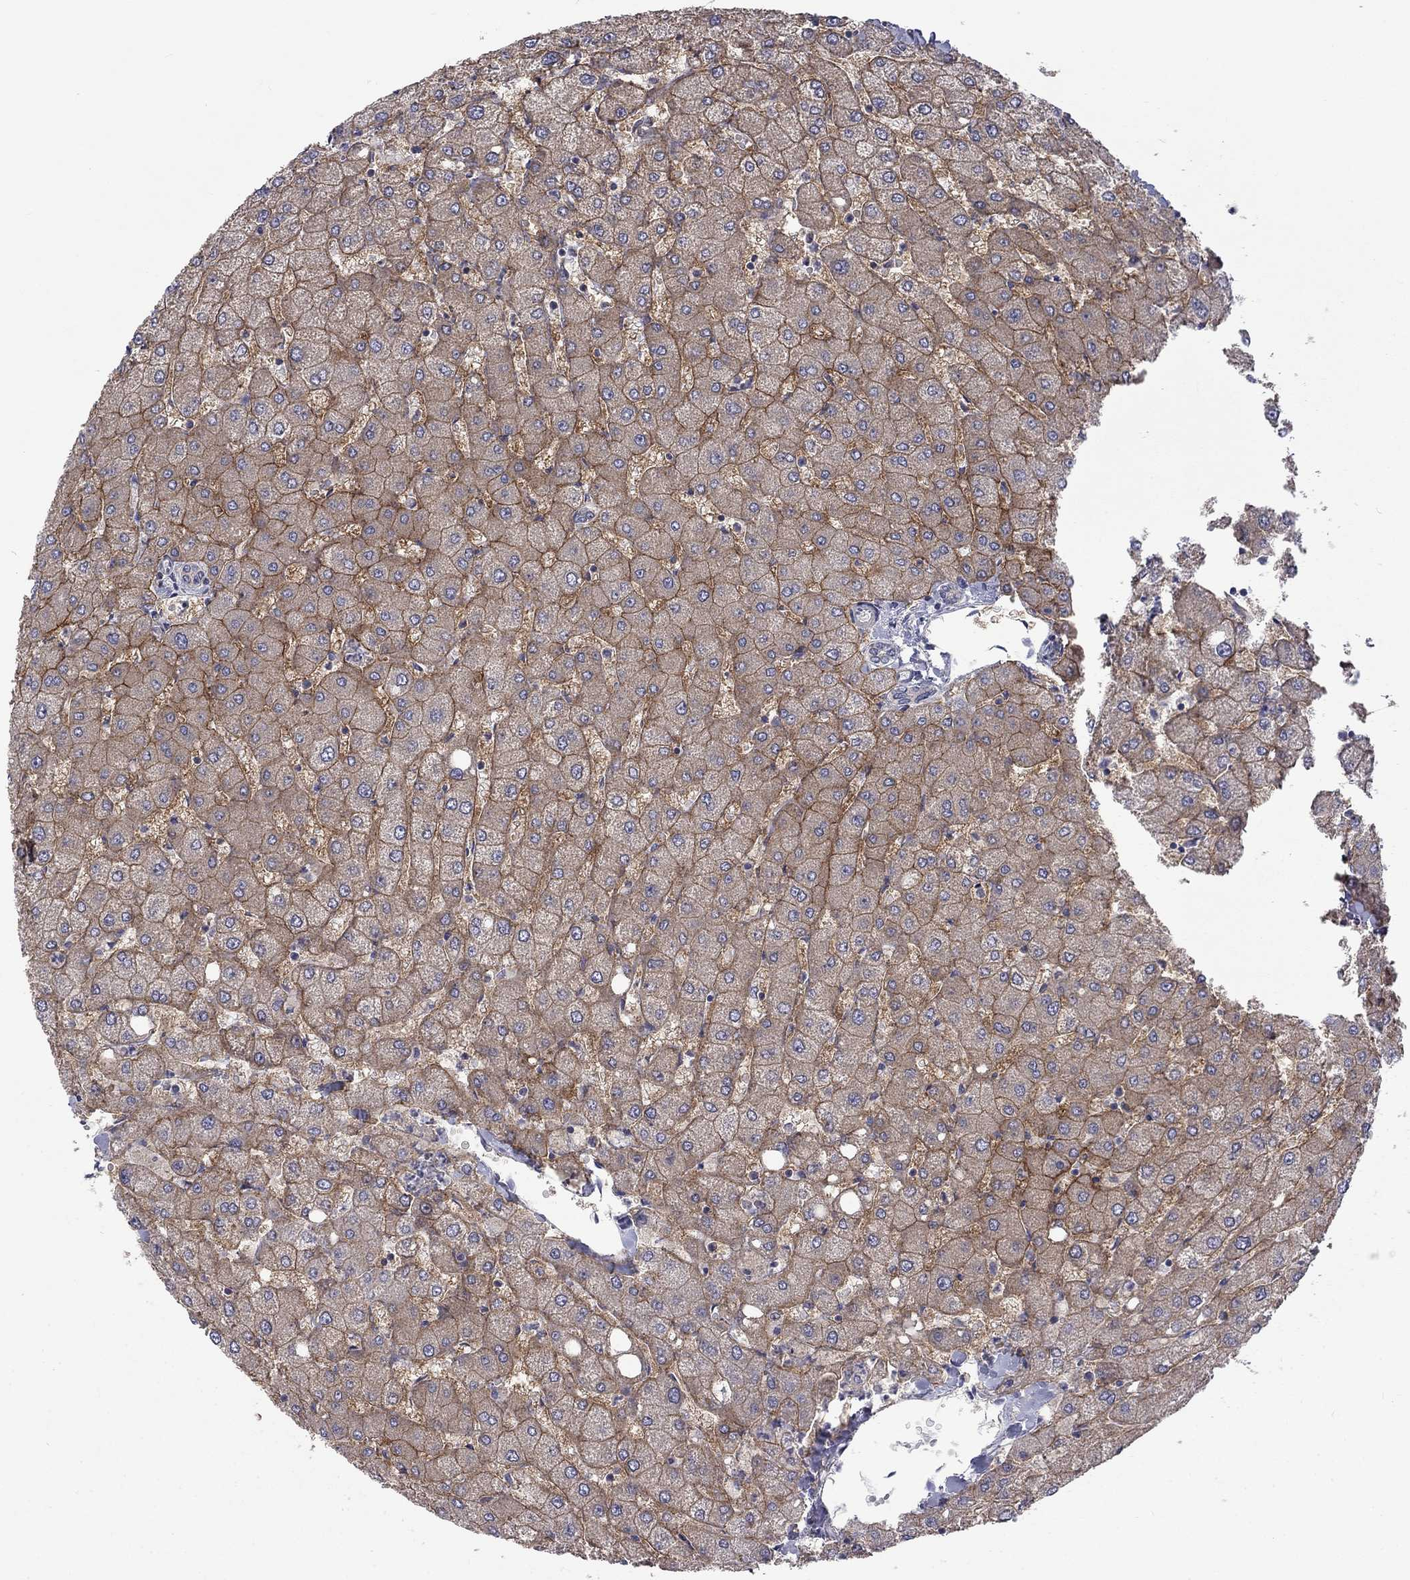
{"staining": {"intensity": "negative", "quantity": "none", "location": "none"}, "tissue": "liver", "cell_type": "Cholangiocytes", "image_type": "normal", "snomed": [{"axis": "morphology", "description": "Normal tissue, NOS"}, {"axis": "topography", "description": "Liver"}], "caption": "Liver stained for a protein using immunohistochemistry (IHC) exhibits no positivity cholangiocytes.", "gene": "SLC39A14", "patient": {"sex": "female", "age": 54}}